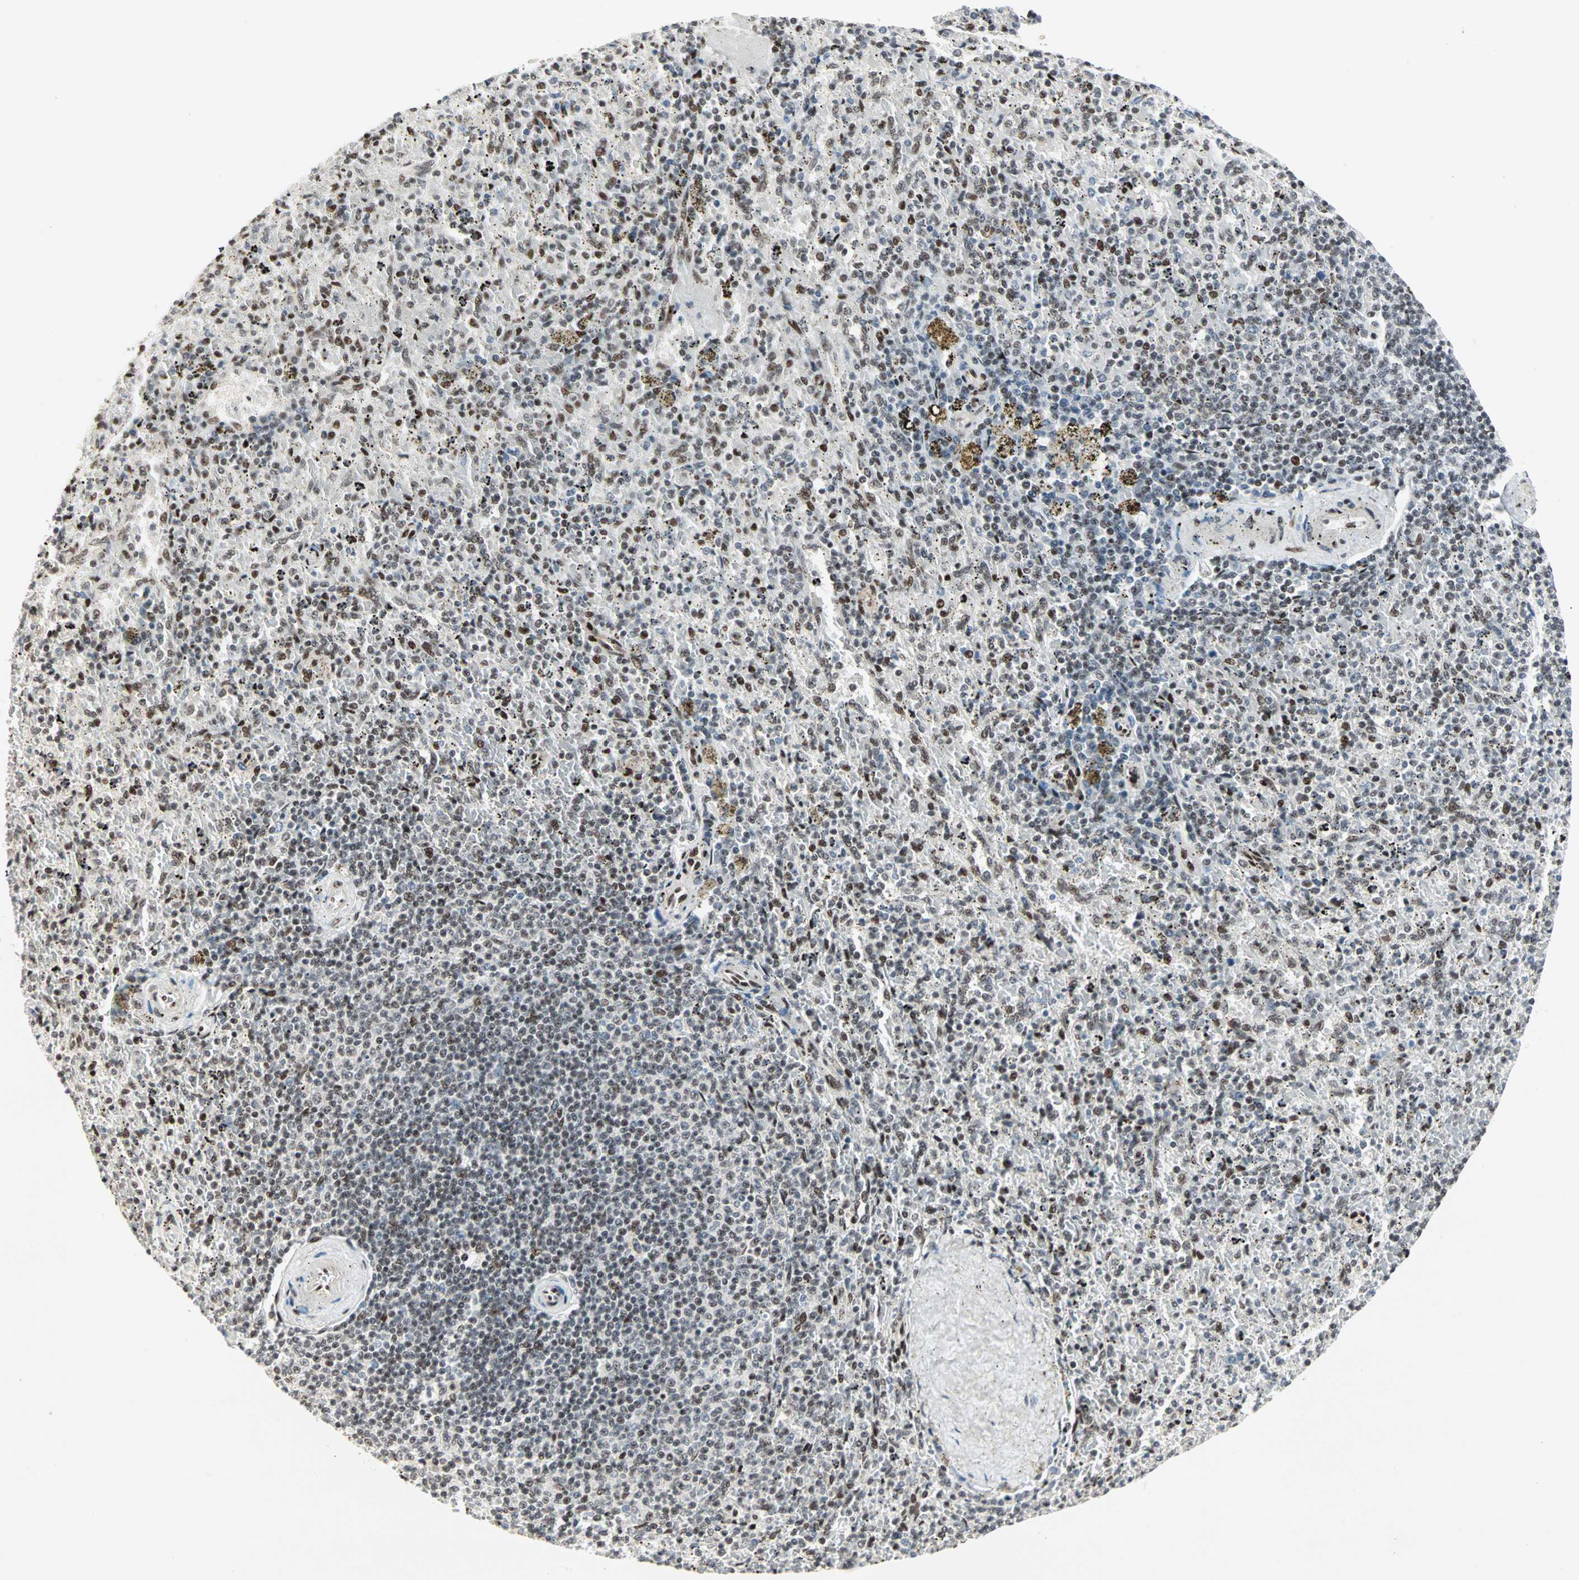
{"staining": {"intensity": "moderate", "quantity": "25%-75%", "location": "nuclear"}, "tissue": "spleen", "cell_type": "Cells in red pulp", "image_type": "normal", "snomed": [{"axis": "morphology", "description": "Normal tissue, NOS"}, {"axis": "topography", "description": "Spleen"}], "caption": "IHC image of benign spleen stained for a protein (brown), which exhibits medium levels of moderate nuclear expression in about 25%-75% of cells in red pulp.", "gene": "BLM", "patient": {"sex": "female", "age": 43}}